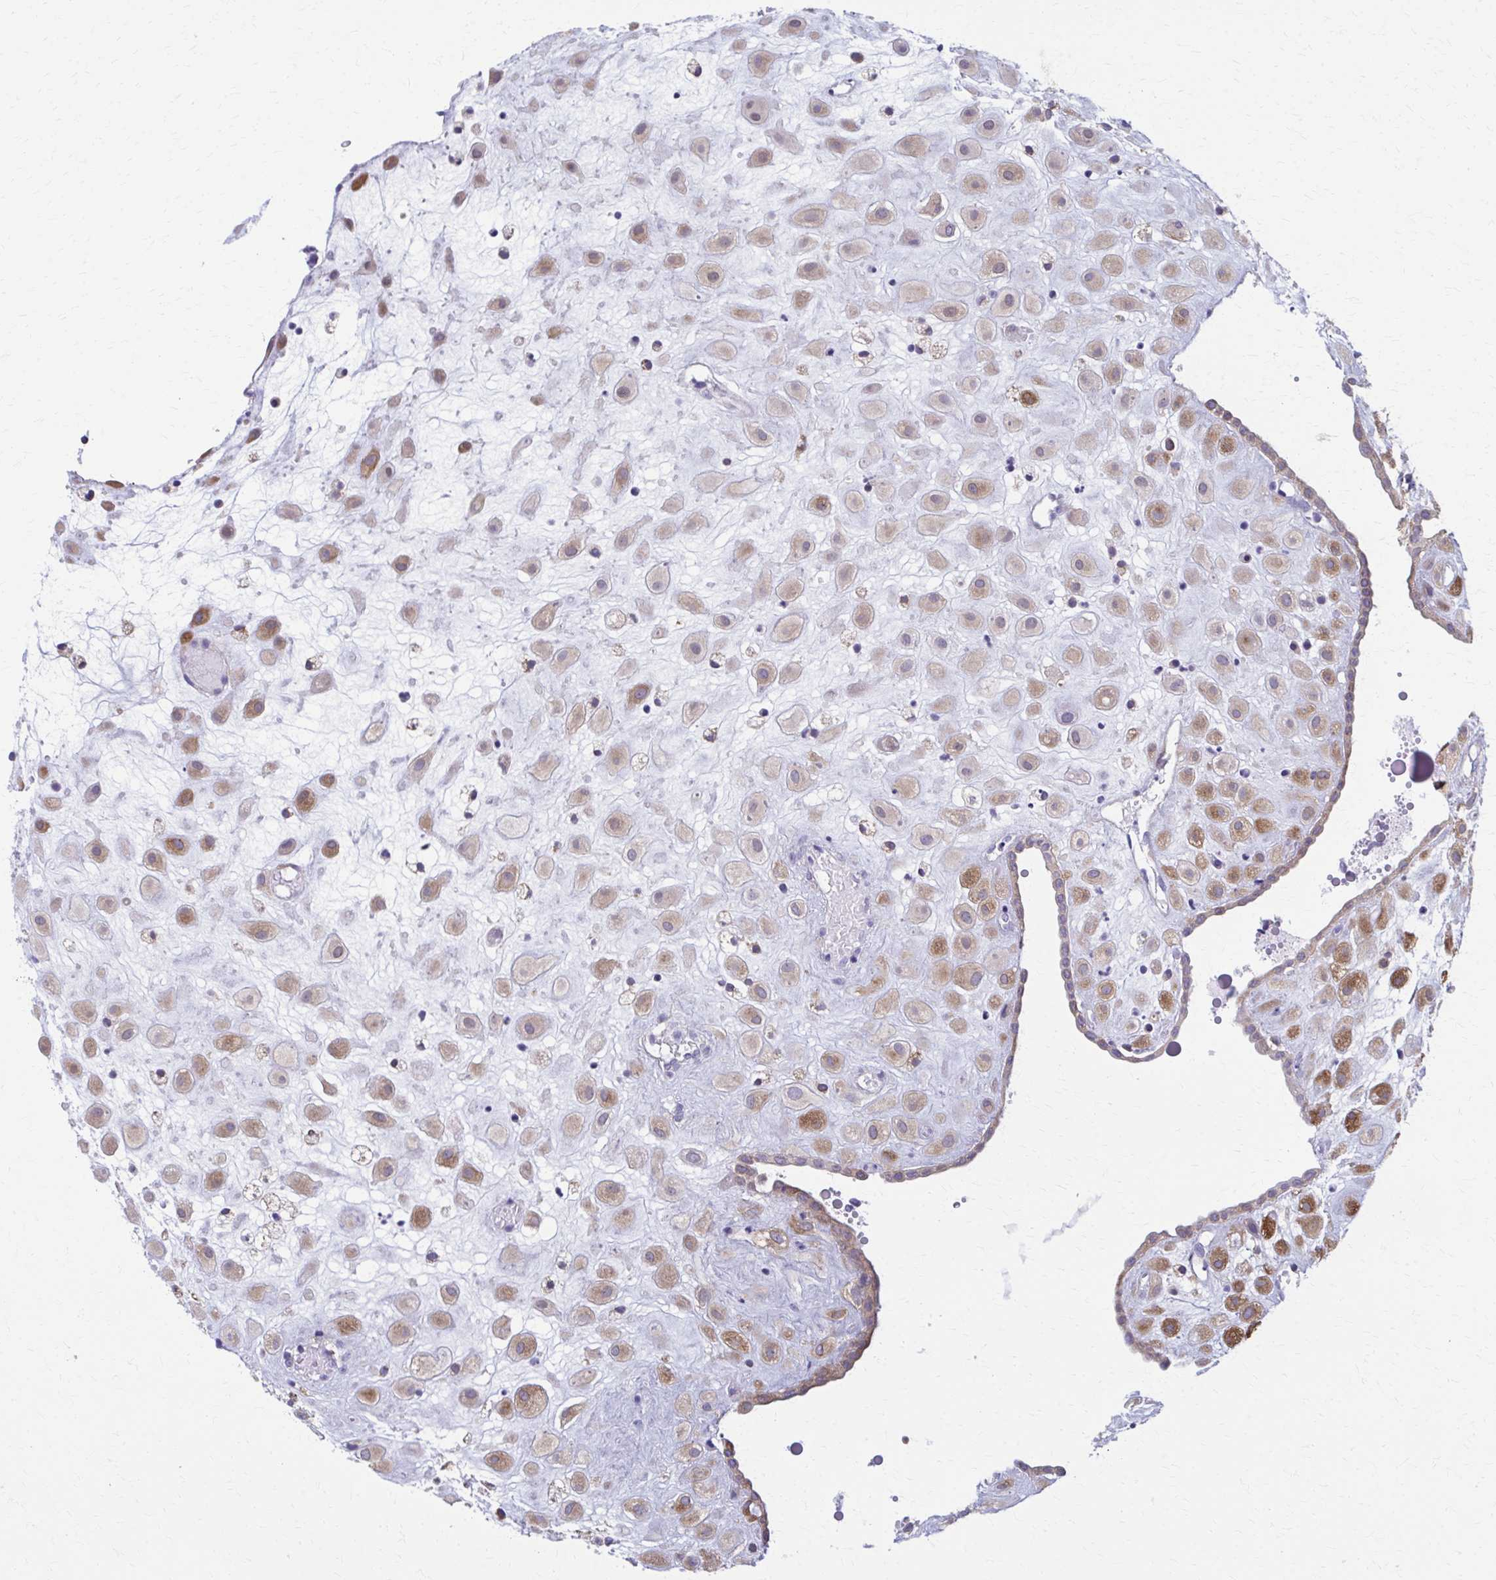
{"staining": {"intensity": "moderate", "quantity": "25%-75%", "location": "cytoplasmic/membranous"}, "tissue": "placenta", "cell_type": "Decidual cells", "image_type": "normal", "snomed": [{"axis": "morphology", "description": "Normal tissue, NOS"}, {"axis": "topography", "description": "Placenta"}], "caption": "Moderate cytoplasmic/membranous protein positivity is seen in approximately 25%-75% of decidual cells in placenta.", "gene": "SPATS2L", "patient": {"sex": "female", "age": 24}}